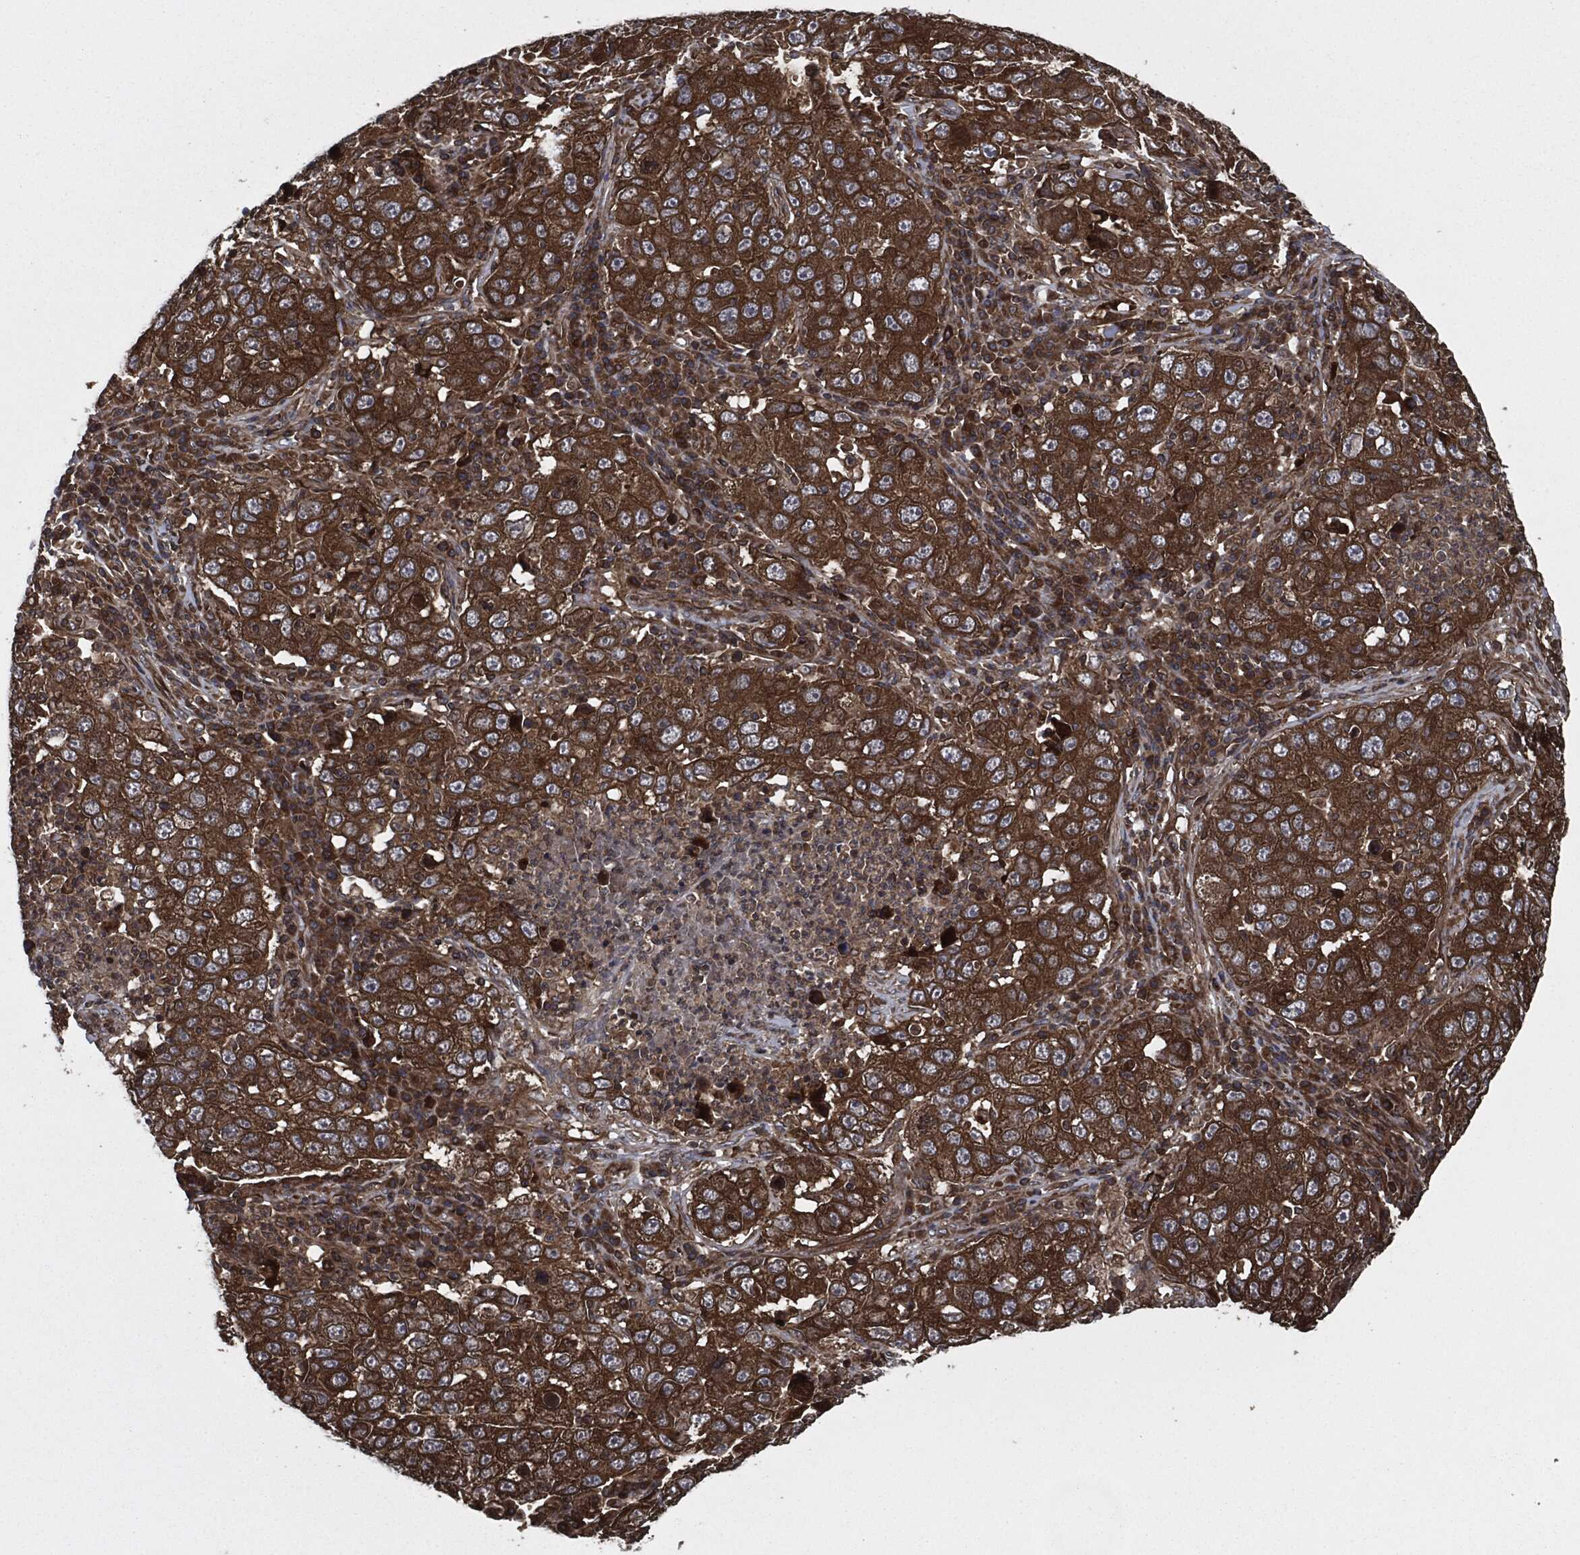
{"staining": {"intensity": "strong", "quantity": ">75%", "location": "cytoplasmic/membranous"}, "tissue": "lung cancer", "cell_type": "Tumor cells", "image_type": "cancer", "snomed": [{"axis": "morphology", "description": "Adenocarcinoma, NOS"}, {"axis": "topography", "description": "Lung"}], "caption": "Lung cancer (adenocarcinoma) tissue demonstrates strong cytoplasmic/membranous positivity in approximately >75% of tumor cells, visualized by immunohistochemistry.", "gene": "RAP1GDS1", "patient": {"sex": "male", "age": 73}}